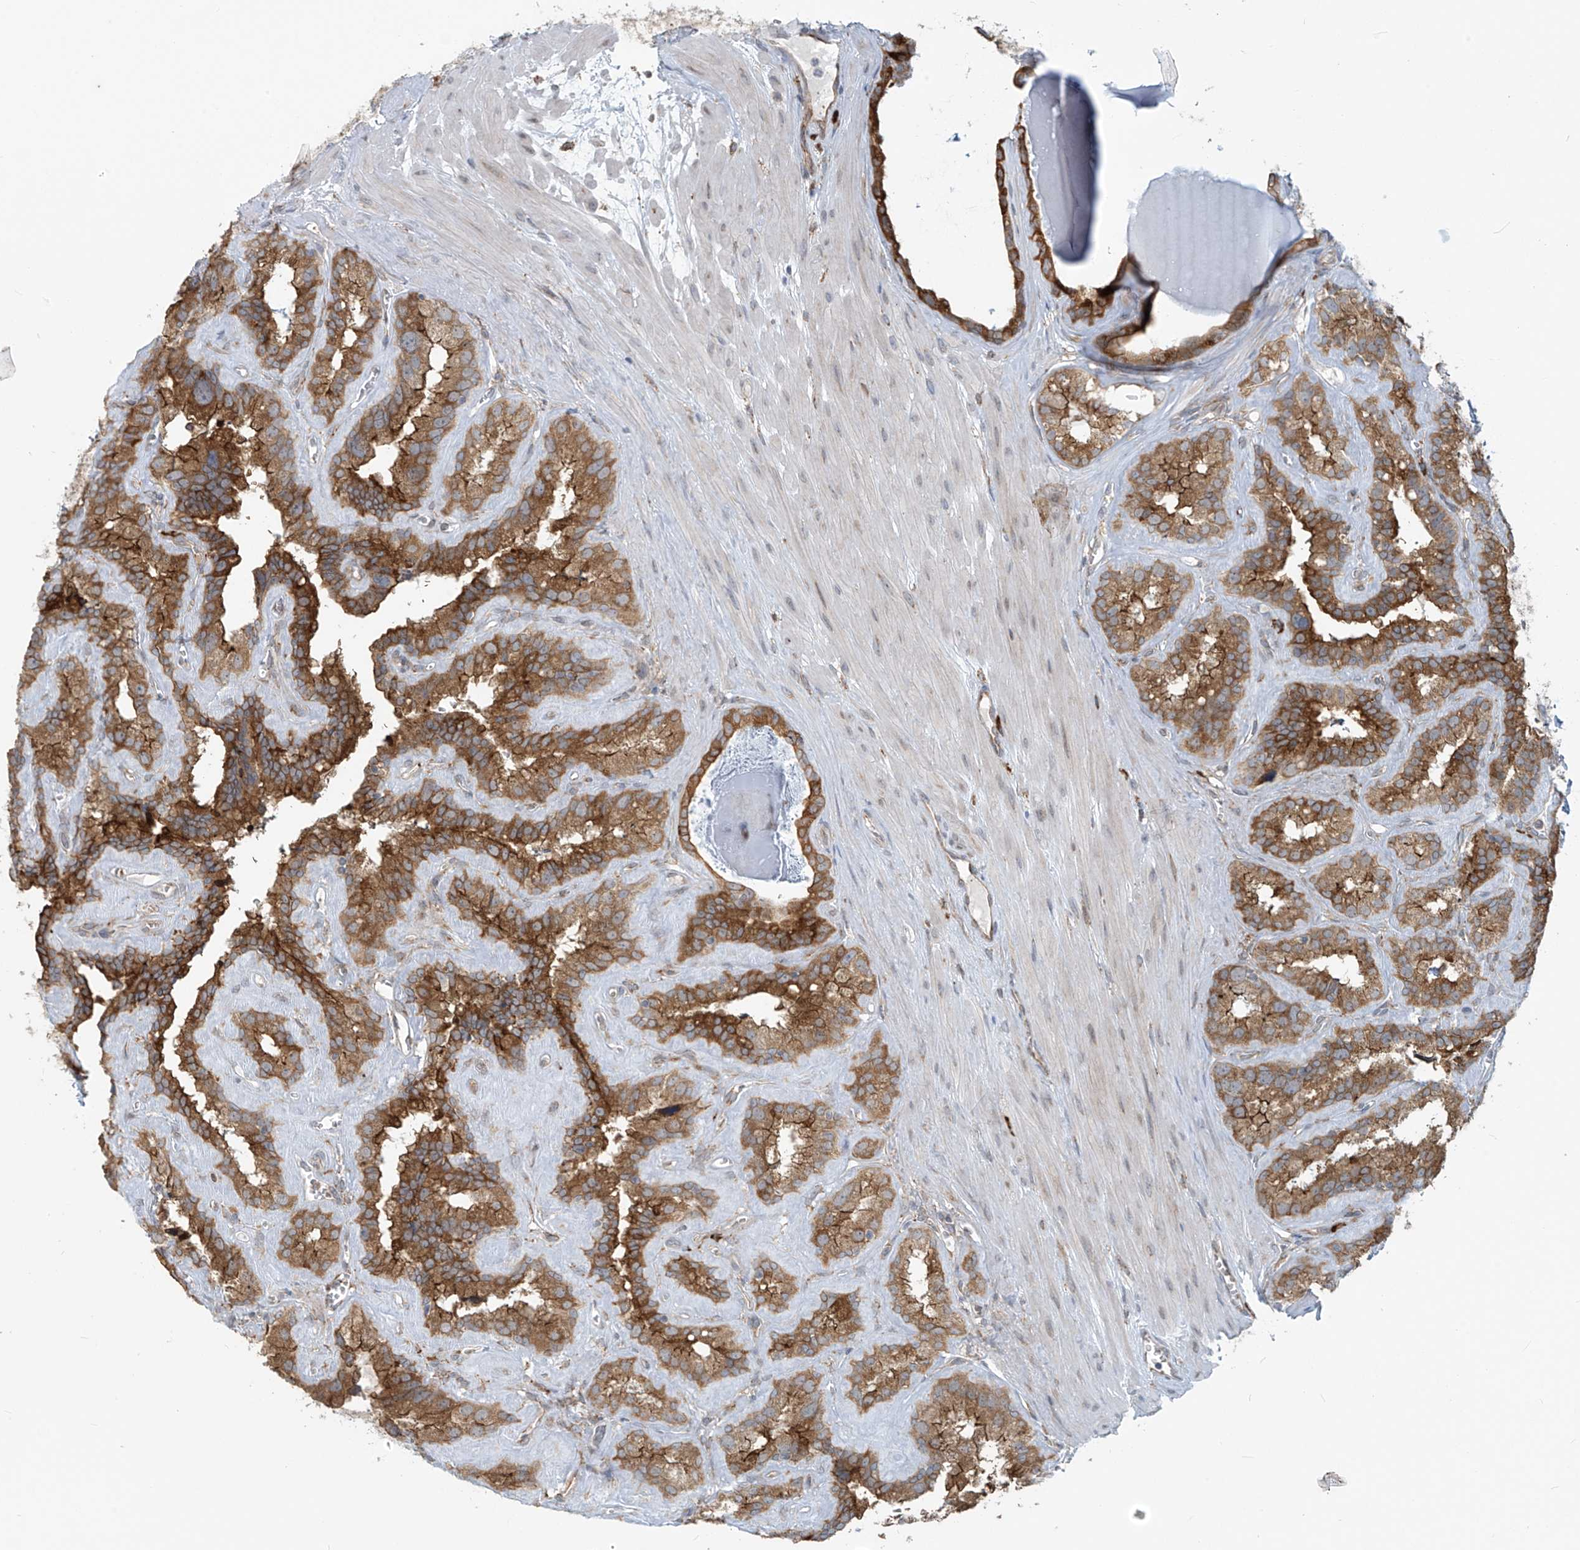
{"staining": {"intensity": "moderate", "quantity": ">75%", "location": "cytoplasmic/membranous"}, "tissue": "seminal vesicle", "cell_type": "Glandular cells", "image_type": "normal", "snomed": [{"axis": "morphology", "description": "Normal tissue, NOS"}, {"axis": "topography", "description": "Prostate"}, {"axis": "topography", "description": "Seminal veicle"}], "caption": "Immunohistochemistry (IHC) of benign seminal vesicle reveals medium levels of moderate cytoplasmic/membranous positivity in about >75% of glandular cells. (Stains: DAB (3,3'-diaminobenzidine) in brown, nuclei in blue, Microscopy: brightfield microscopy at high magnification).", "gene": "KATNIP", "patient": {"sex": "male", "age": 59}}